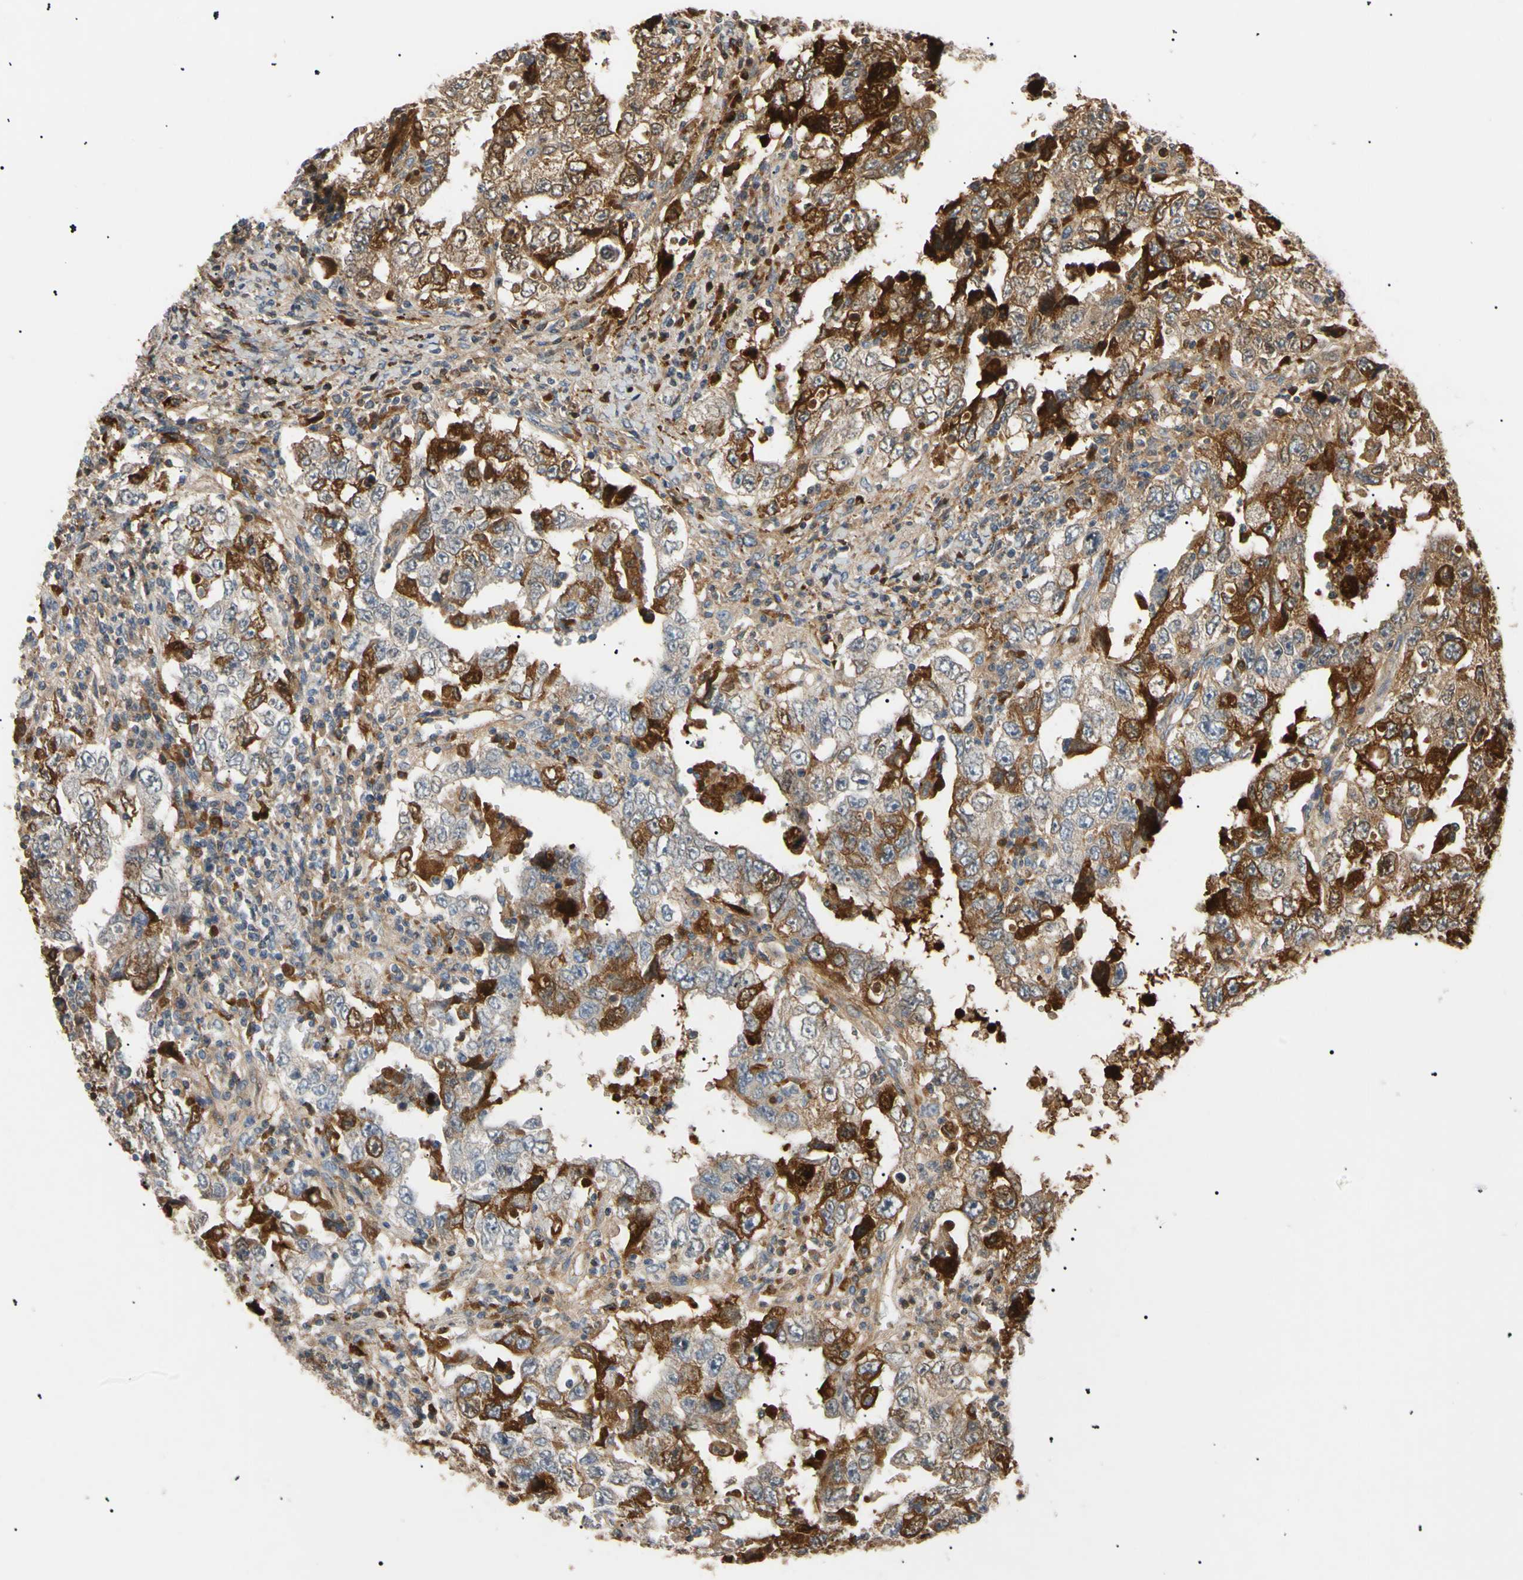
{"staining": {"intensity": "strong", "quantity": "25%-75%", "location": "cytoplasmic/membranous"}, "tissue": "testis cancer", "cell_type": "Tumor cells", "image_type": "cancer", "snomed": [{"axis": "morphology", "description": "Carcinoma, Embryonal, NOS"}, {"axis": "topography", "description": "Testis"}], "caption": "A histopathology image showing strong cytoplasmic/membranous staining in approximately 25%-75% of tumor cells in testis embryonal carcinoma, as visualized by brown immunohistochemical staining.", "gene": "CGB3", "patient": {"sex": "male", "age": 26}}